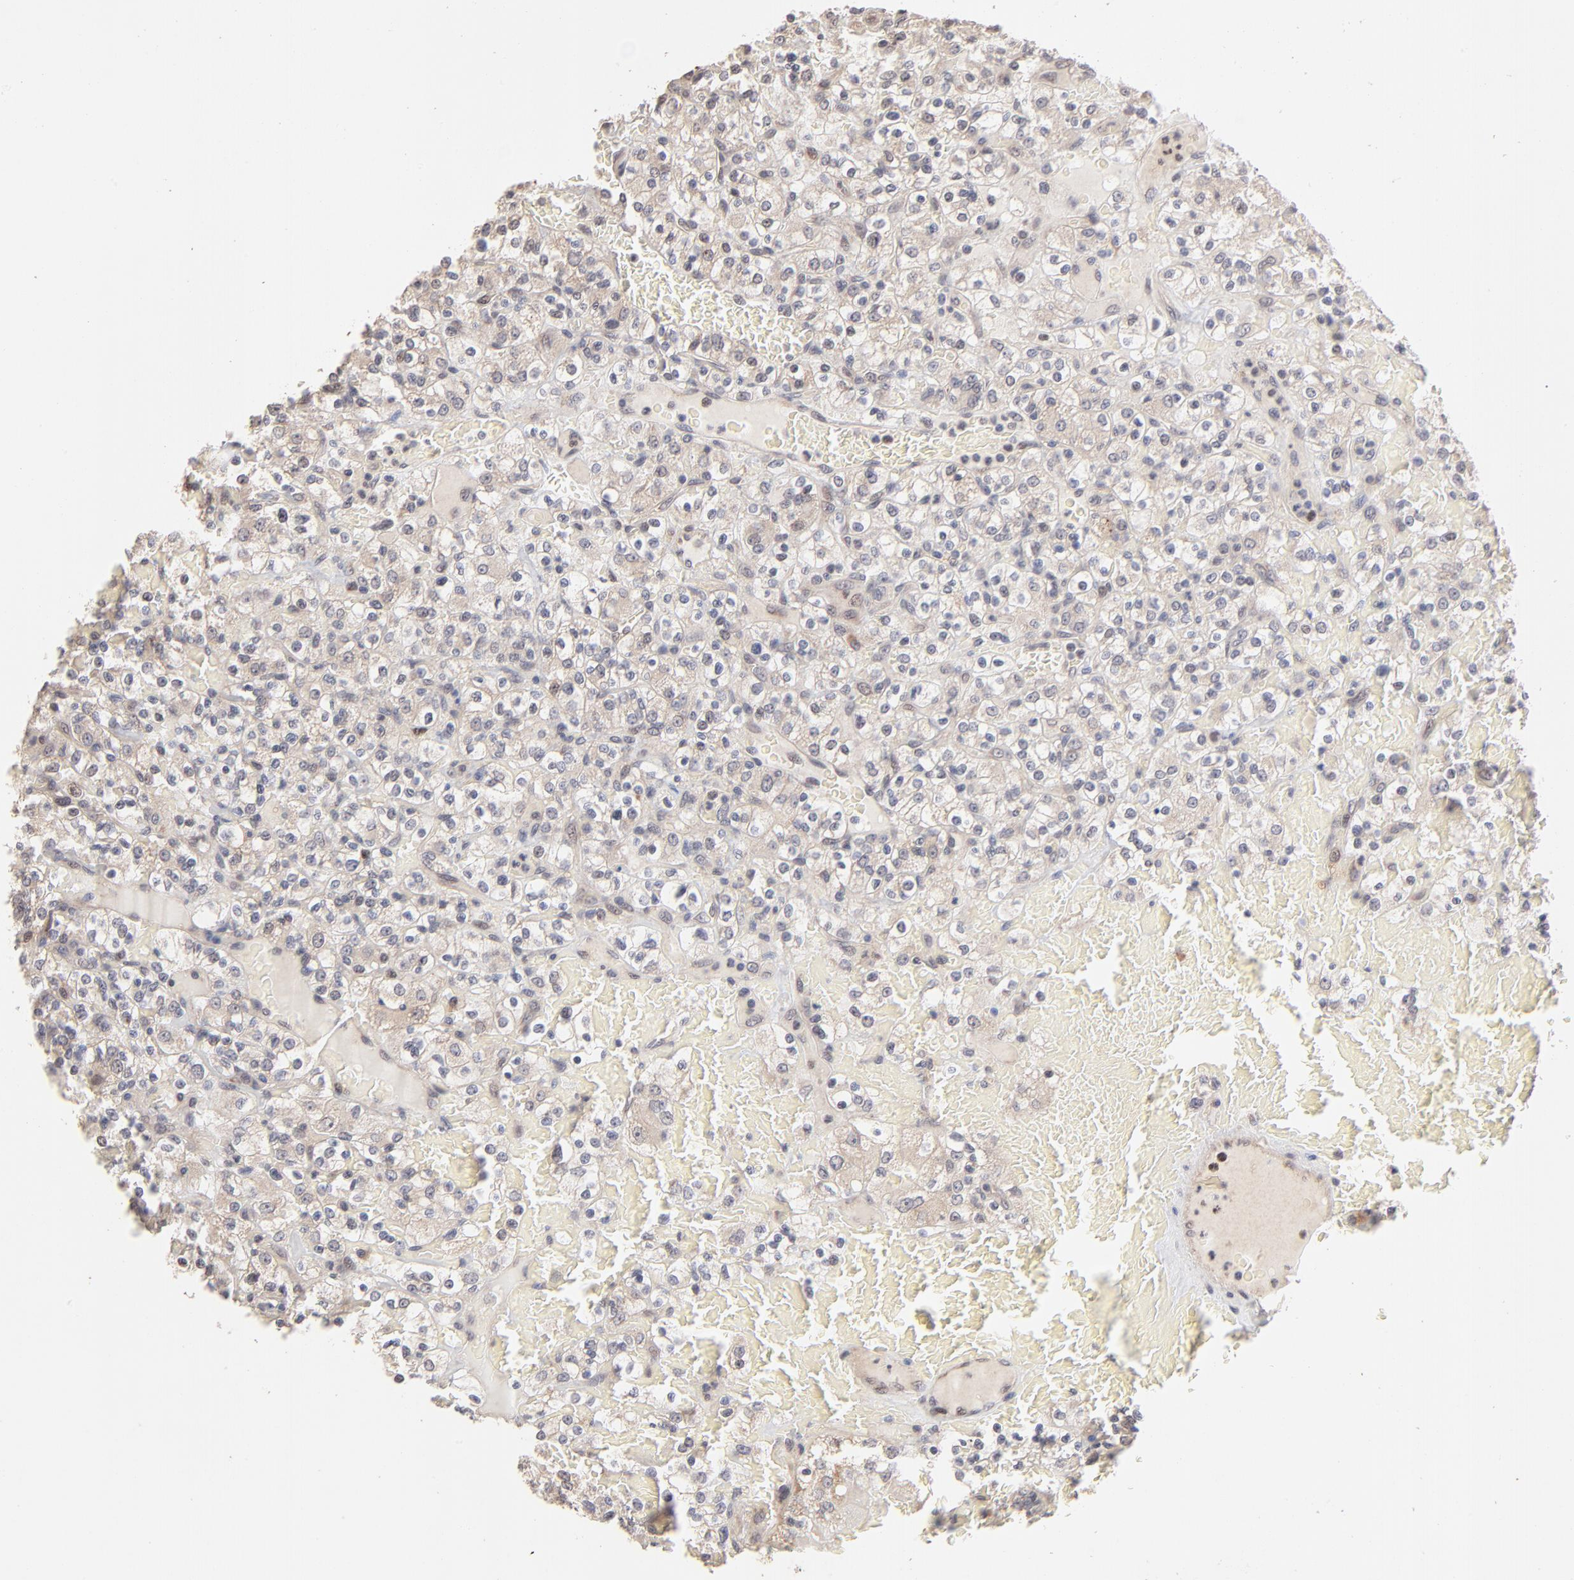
{"staining": {"intensity": "weak", "quantity": "25%-75%", "location": "cytoplasmic/membranous,nuclear"}, "tissue": "renal cancer", "cell_type": "Tumor cells", "image_type": "cancer", "snomed": [{"axis": "morphology", "description": "Normal tissue, NOS"}, {"axis": "morphology", "description": "Adenocarcinoma, NOS"}, {"axis": "topography", "description": "Kidney"}], "caption": "IHC micrograph of renal cancer (adenocarcinoma) stained for a protein (brown), which exhibits low levels of weak cytoplasmic/membranous and nuclear staining in about 25%-75% of tumor cells.", "gene": "MSL2", "patient": {"sex": "female", "age": 72}}